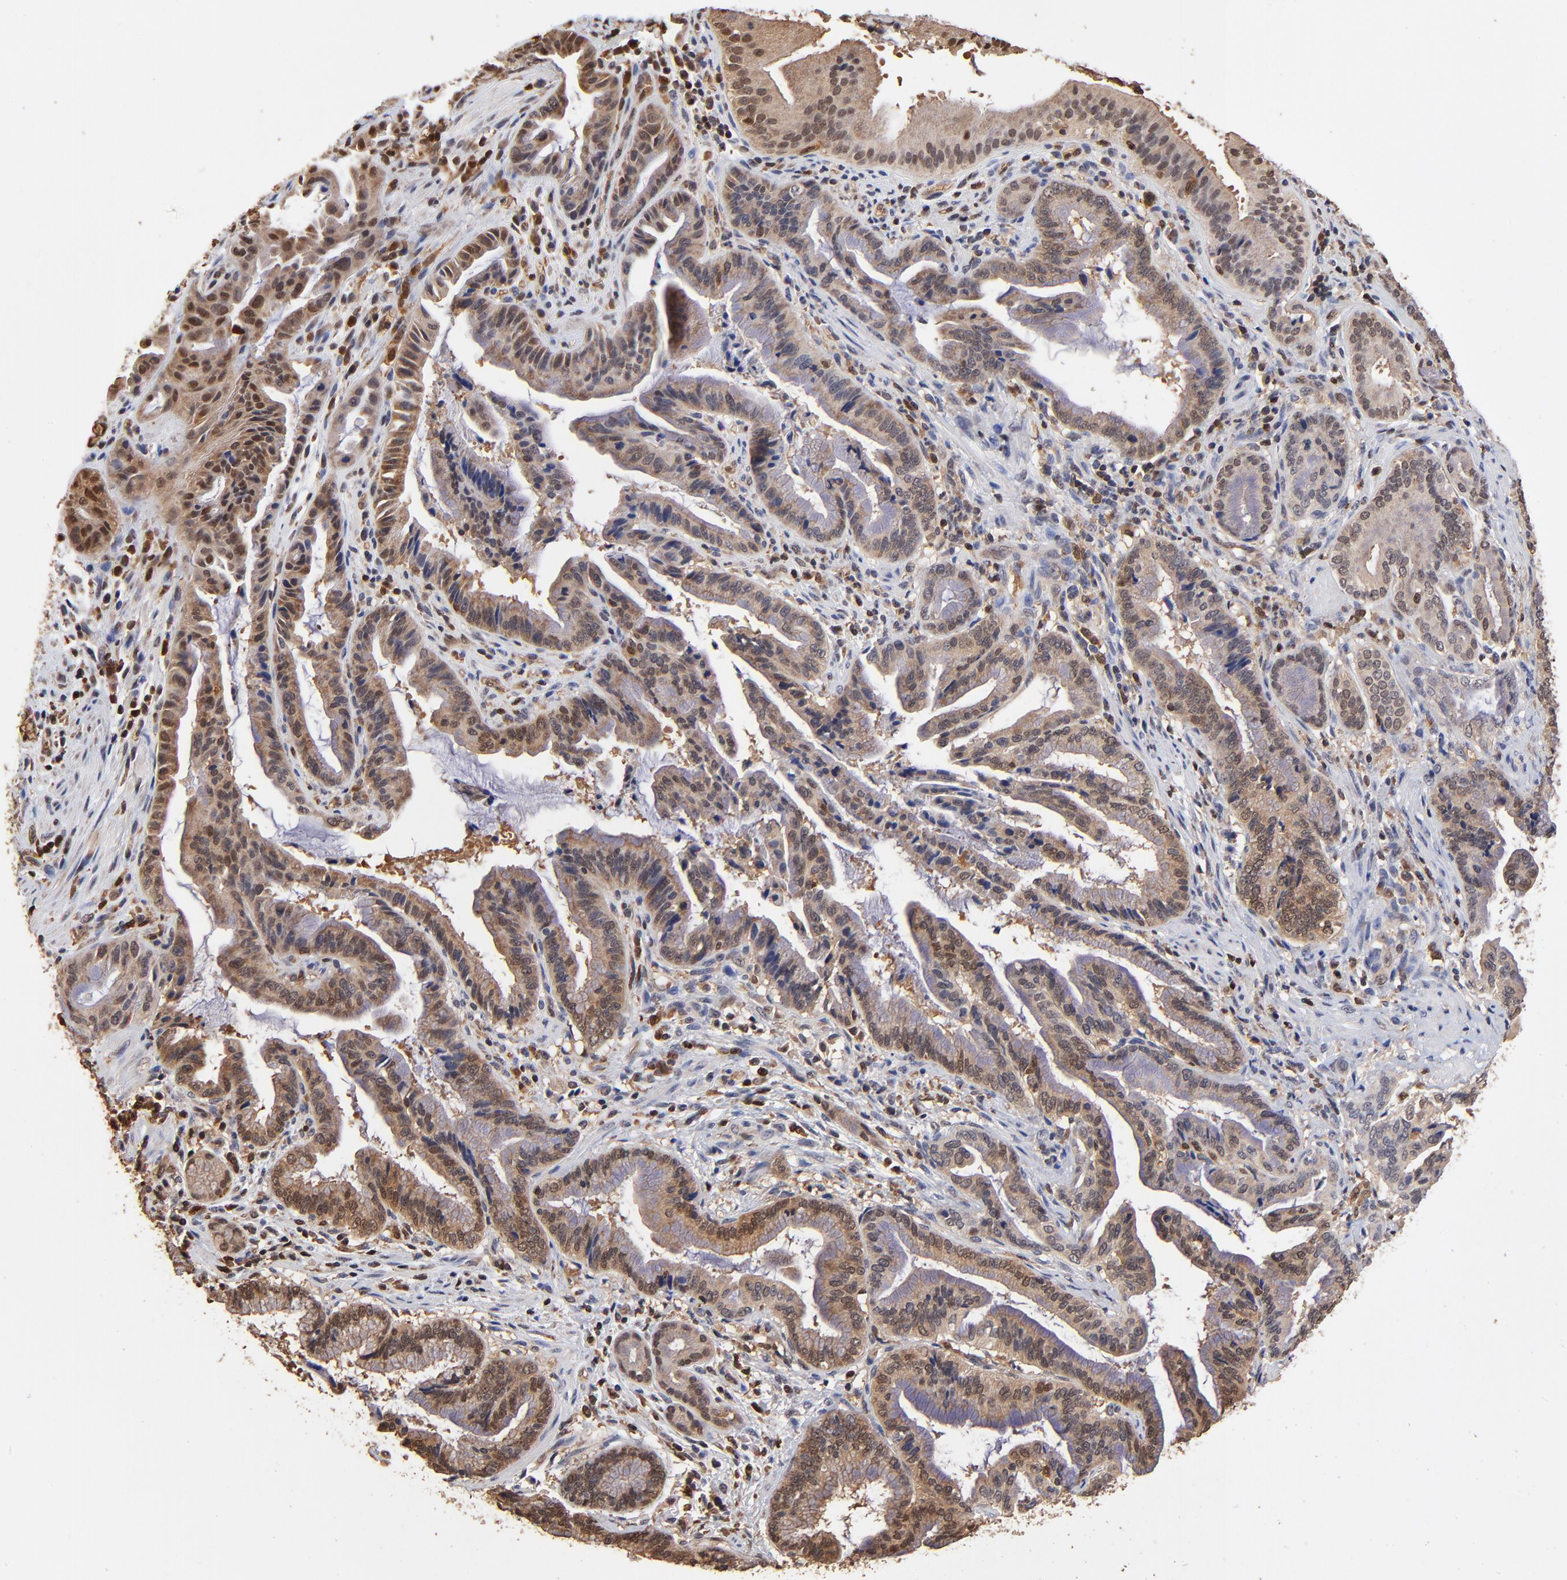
{"staining": {"intensity": "weak", "quantity": ">75%", "location": "nuclear"}, "tissue": "pancreatic cancer", "cell_type": "Tumor cells", "image_type": "cancer", "snomed": [{"axis": "morphology", "description": "Adenocarcinoma, NOS"}, {"axis": "topography", "description": "Pancreas"}], "caption": "A brown stain labels weak nuclear staining of a protein in pancreatic cancer tumor cells.", "gene": "CASP1", "patient": {"sex": "female", "age": 64}}